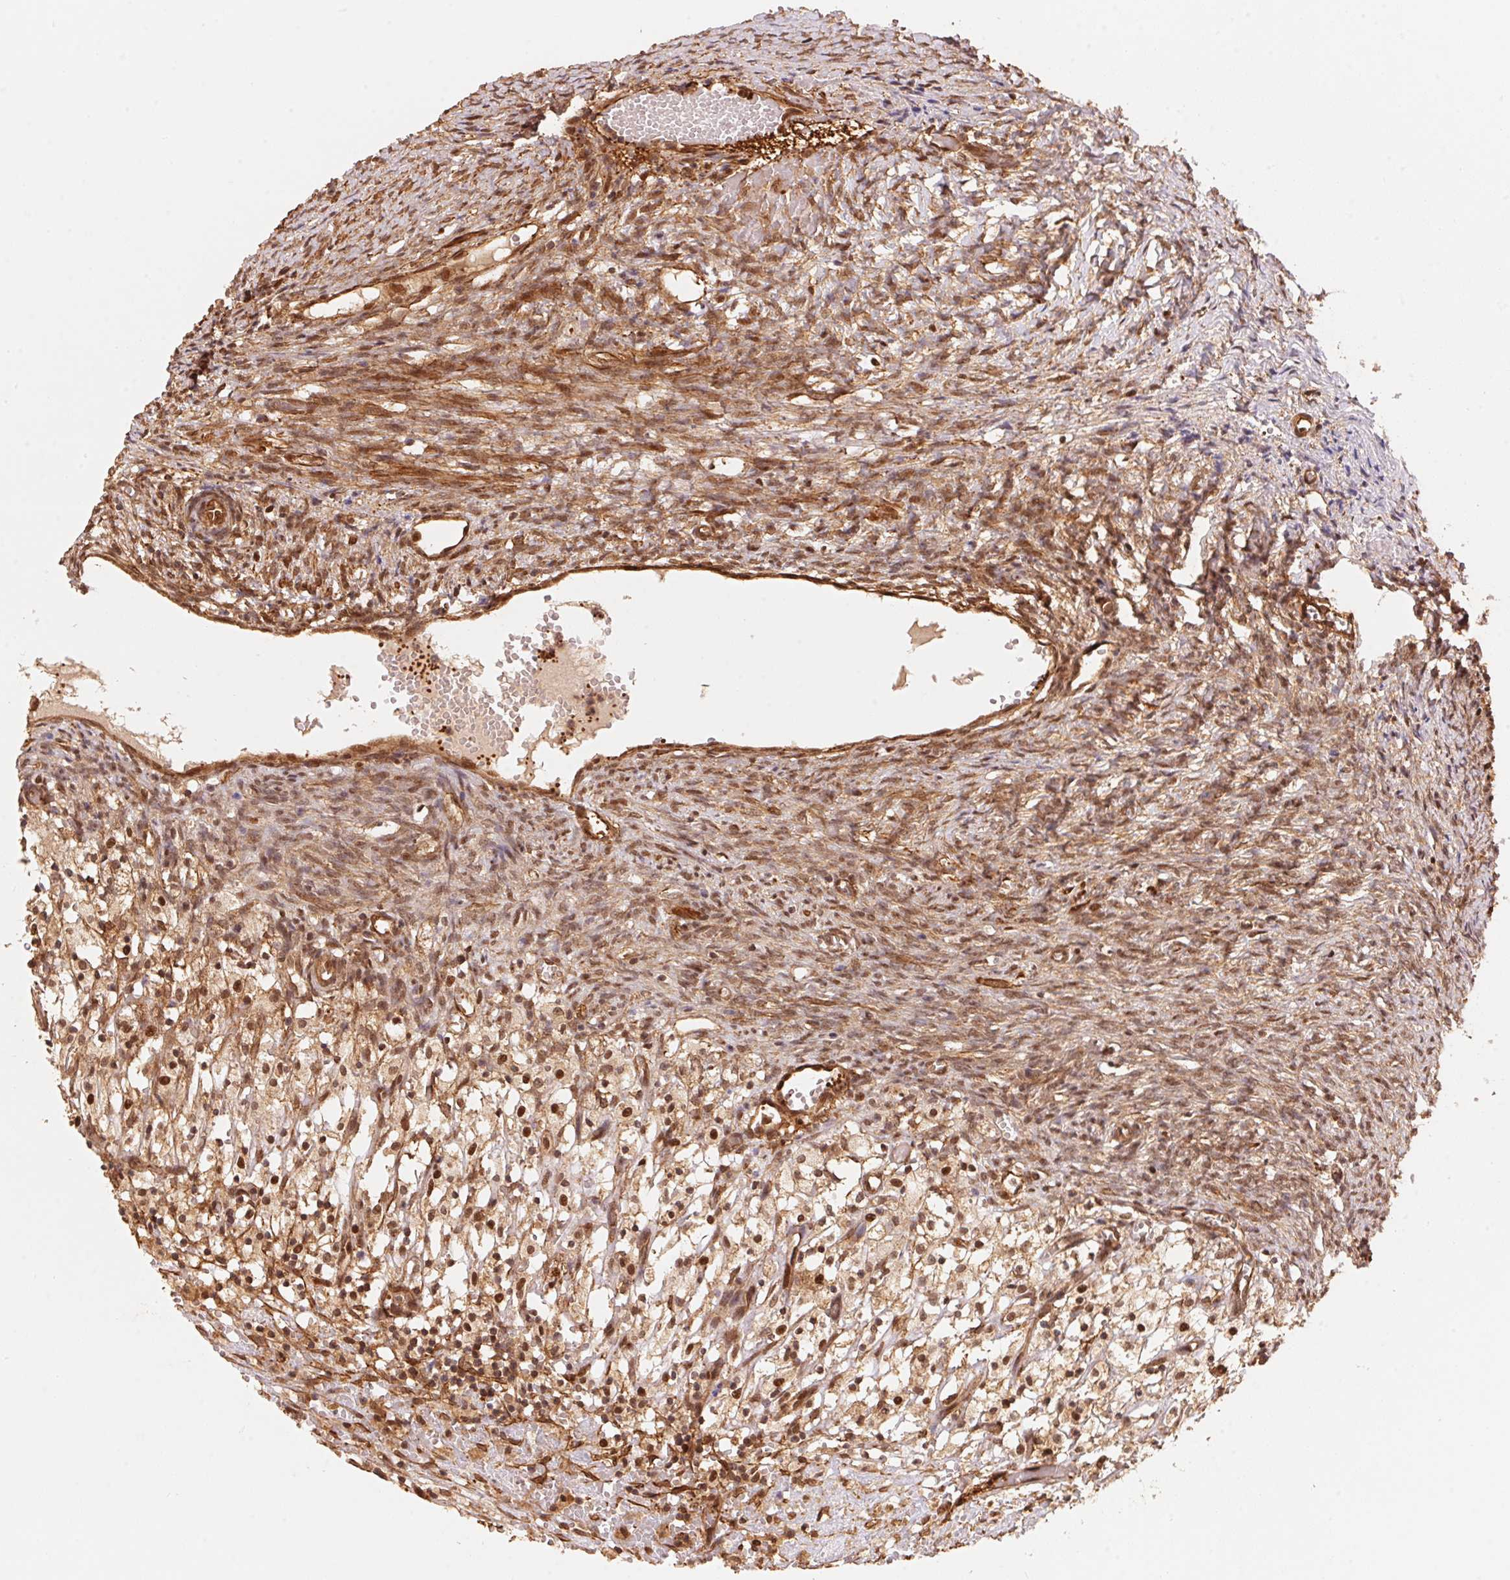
{"staining": {"intensity": "moderate", "quantity": ">75%", "location": "cytoplasmic/membranous,nuclear"}, "tissue": "ovary", "cell_type": "Ovarian stroma cells", "image_type": "normal", "snomed": [{"axis": "morphology", "description": "Normal tissue, NOS"}, {"axis": "topography", "description": "Ovary"}], "caption": "Immunohistochemical staining of benign human ovary displays moderate cytoplasmic/membranous,nuclear protein positivity in about >75% of ovarian stroma cells. The protein is stained brown, and the nuclei are stained in blue (DAB (3,3'-diaminobenzidine) IHC with brightfield microscopy, high magnification).", "gene": "TNIP2", "patient": {"sex": "female", "age": 46}}